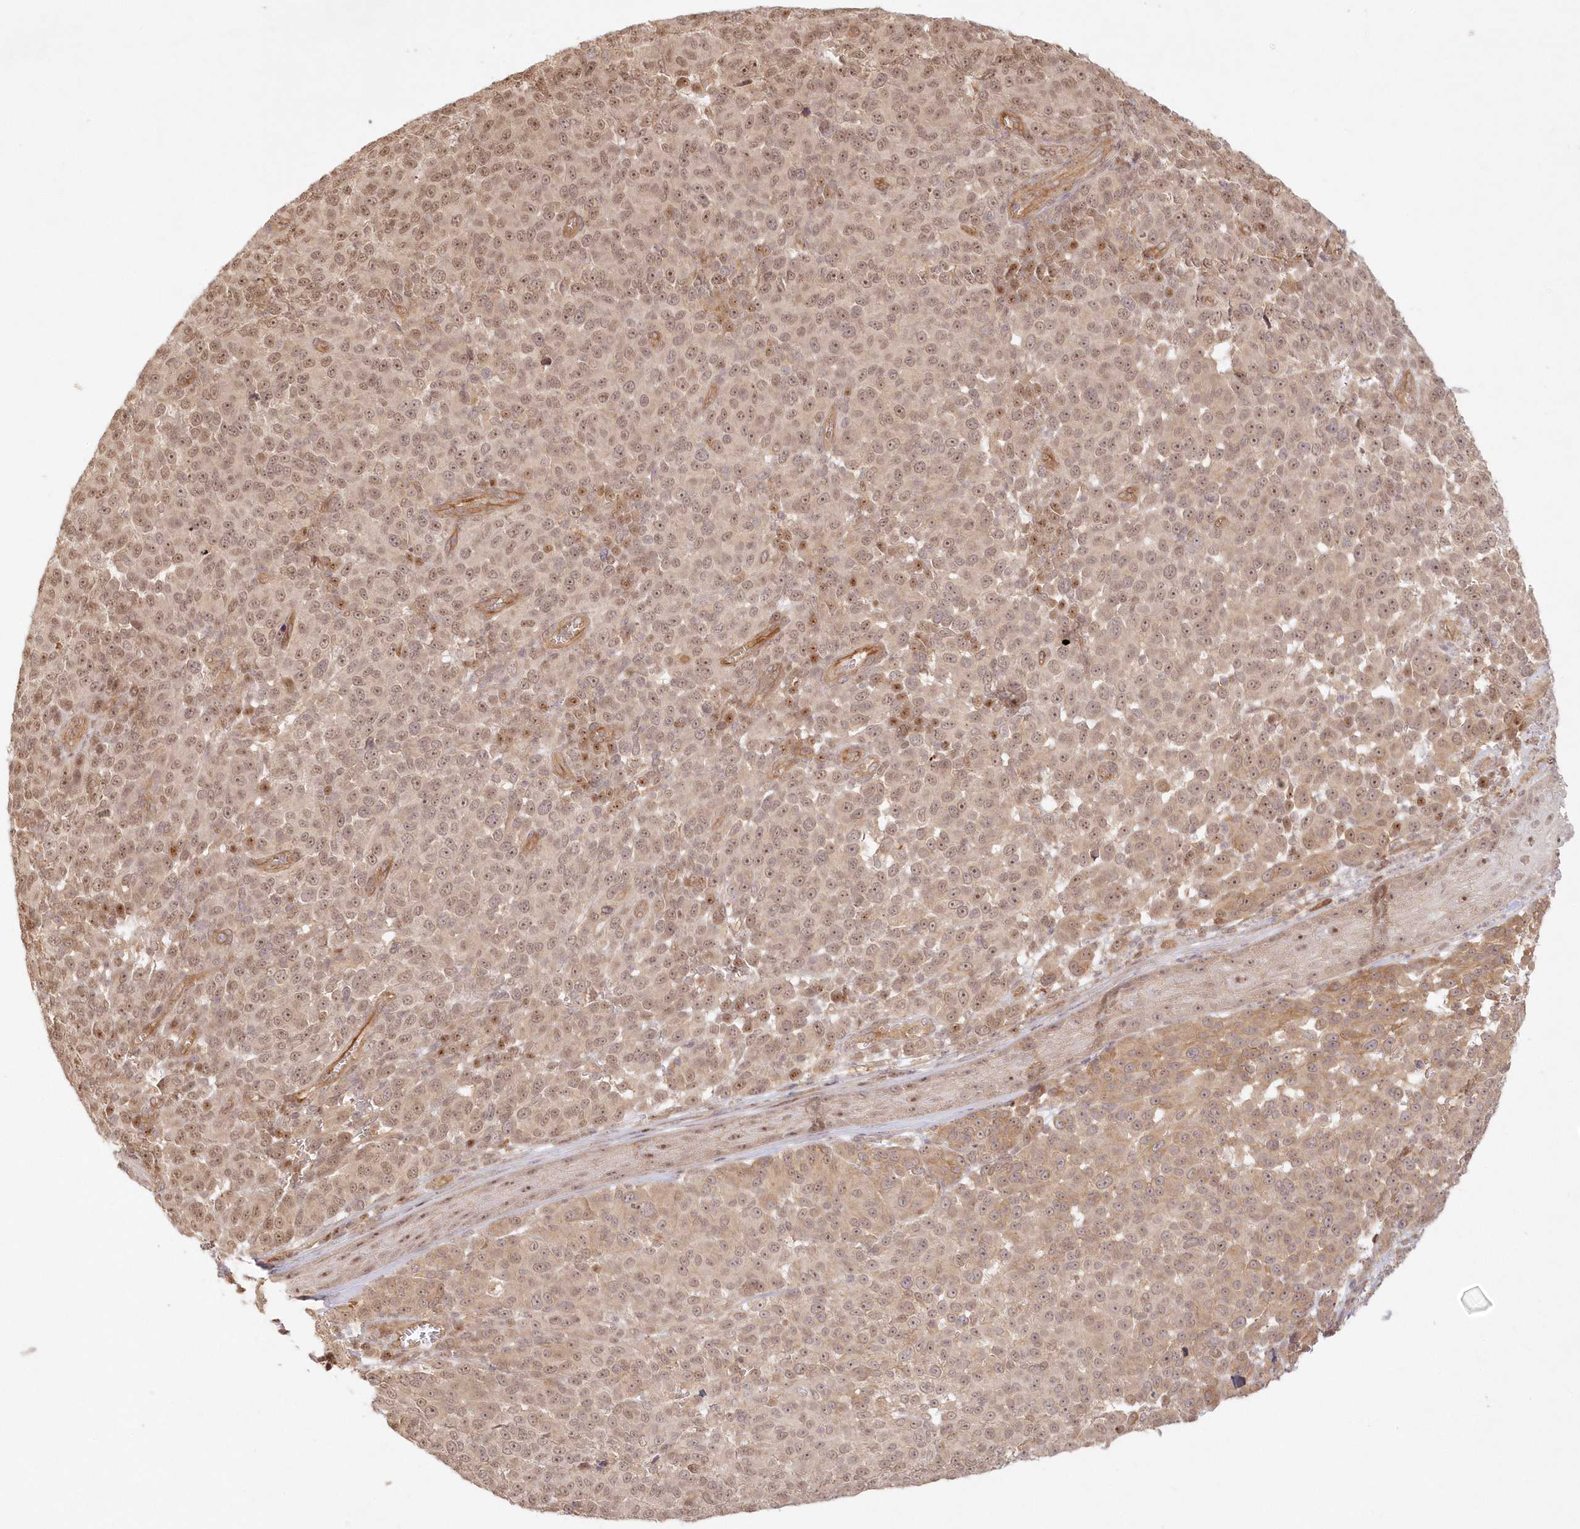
{"staining": {"intensity": "weak", "quantity": ">75%", "location": "cytoplasmic/membranous,nuclear"}, "tissue": "melanoma", "cell_type": "Tumor cells", "image_type": "cancer", "snomed": [{"axis": "morphology", "description": "Malignant melanoma, NOS"}, {"axis": "topography", "description": "Skin"}], "caption": "High-magnification brightfield microscopy of malignant melanoma stained with DAB (3,3'-diaminobenzidine) (brown) and counterstained with hematoxylin (blue). tumor cells exhibit weak cytoplasmic/membranous and nuclear expression is appreciated in about>75% of cells. (IHC, brightfield microscopy, high magnification).", "gene": "KIAA0232", "patient": {"sex": "male", "age": 49}}